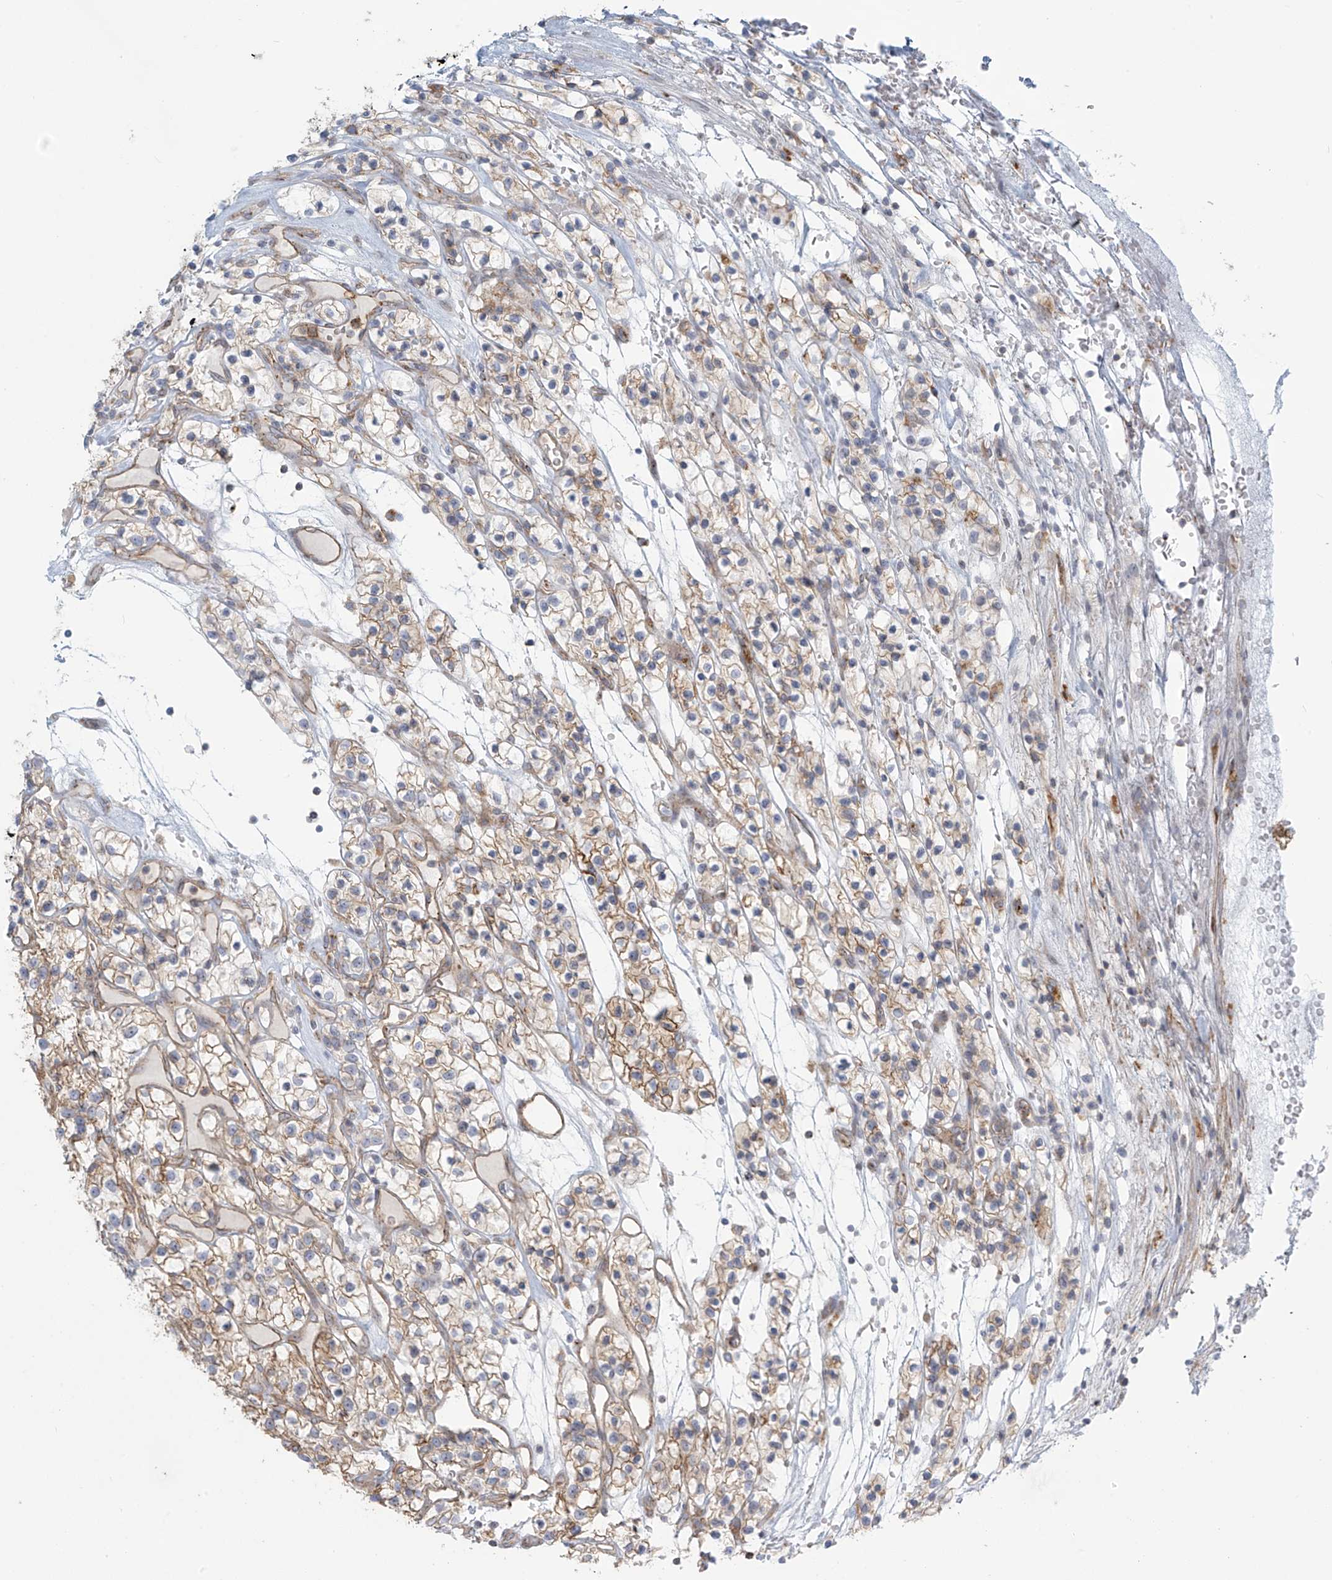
{"staining": {"intensity": "weak", "quantity": "25%-75%", "location": "cytoplasmic/membranous"}, "tissue": "renal cancer", "cell_type": "Tumor cells", "image_type": "cancer", "snomed": [{"axis": "morphology", "description": "Adenocarcinoma, NOS"}, {"axis": "topography", "description": "Kidney"}], "caption": "There is low levels of weak cytoplasmic/membranous expression in tumor cells of renal adenocarcinoma, as demonstrated by immunohistochemical staining (brown color).", "gene": "LZTS3", "patient": {"sex": "female", "age": 57}}